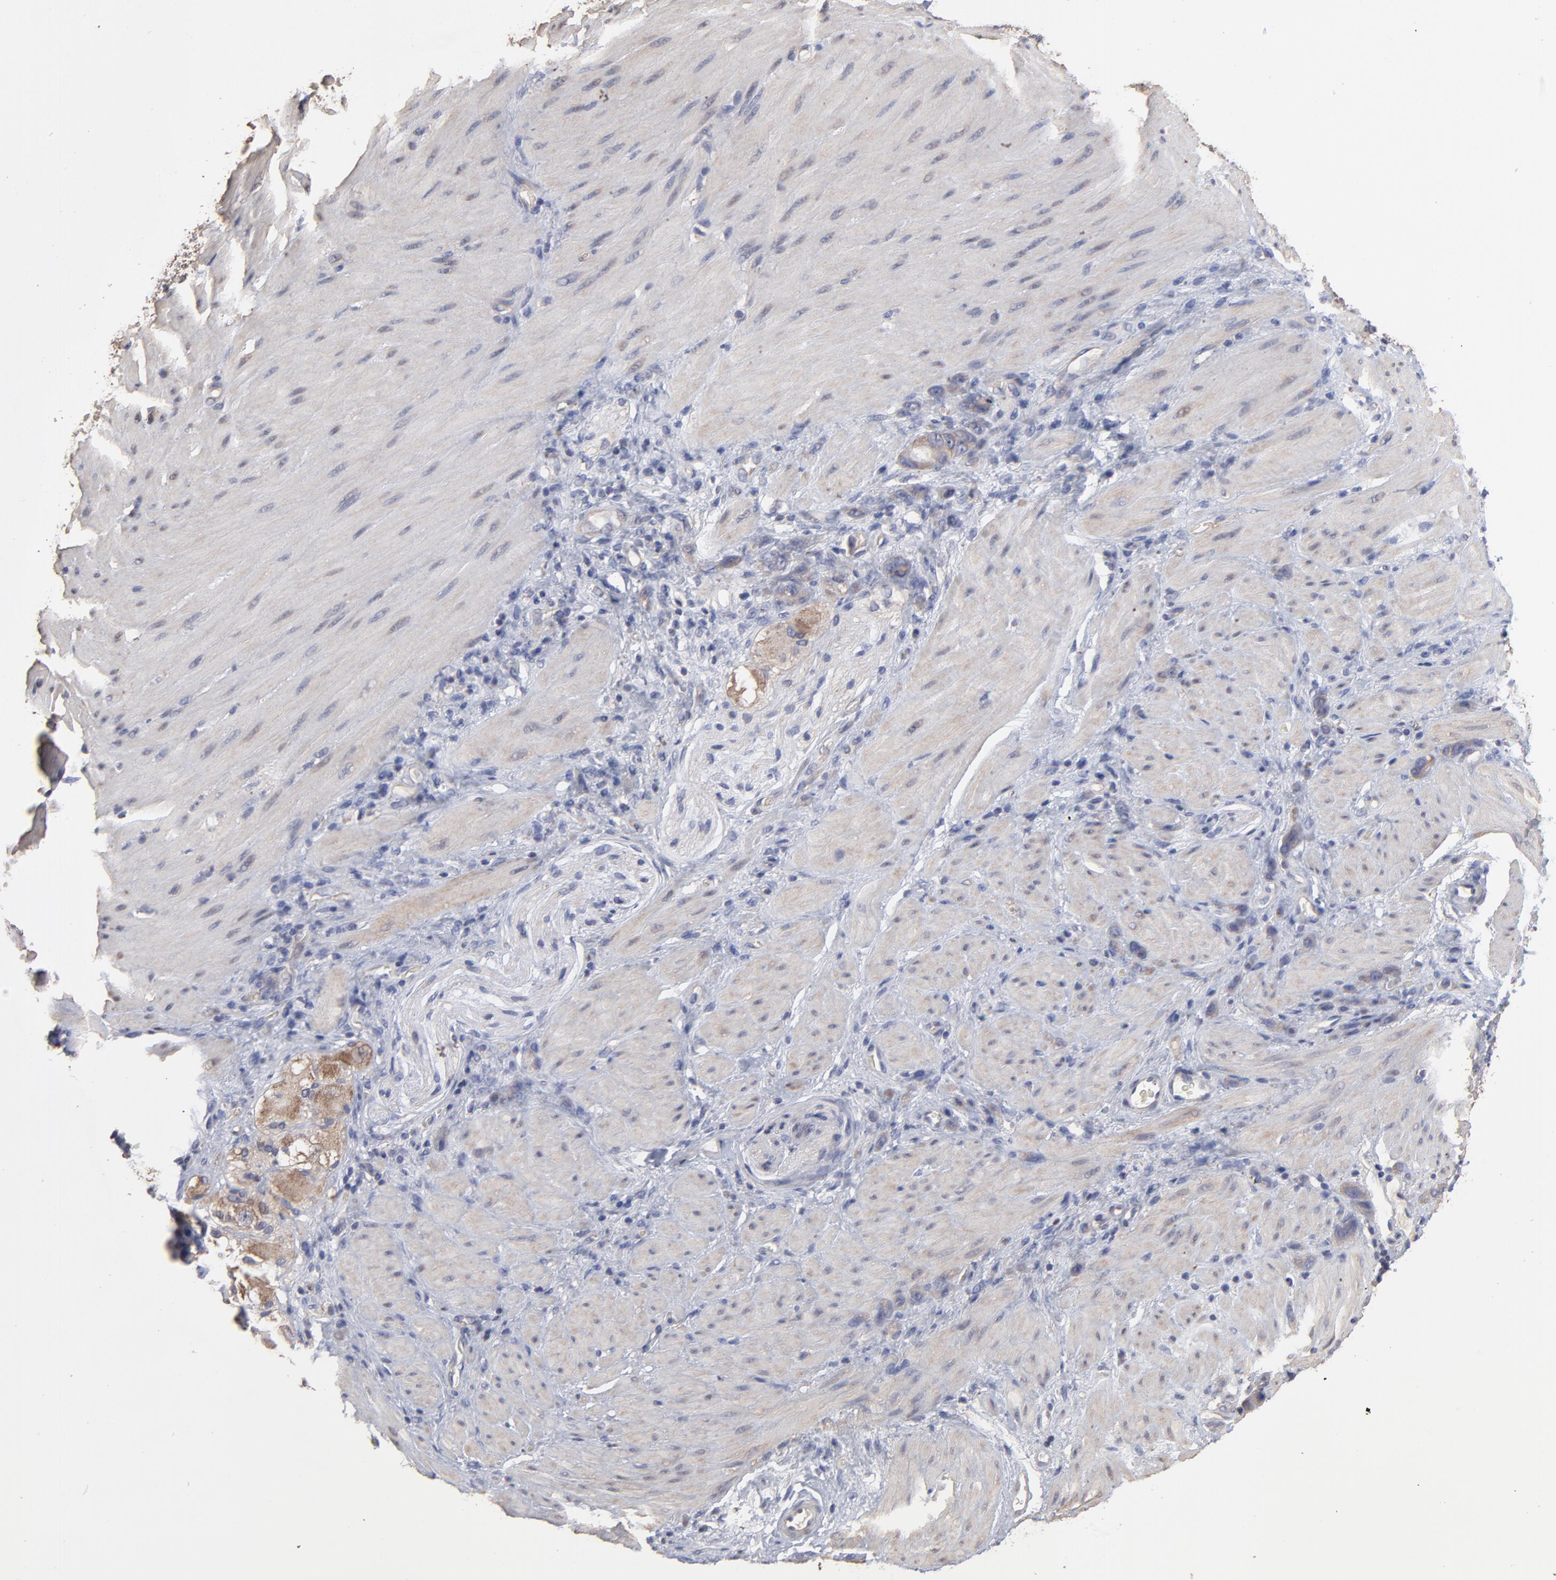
{"staining": {"intensity": "moderate", "quantity": ">75%", "location": "cytoplasmic/membranous"}, "tissue": "stomach cancer", "cell_type": "Tumor cells", "image_type": "cancer", "snomed": [{"axis": "morphology", "description": "Normal tissue, NOS"}, {"axis": "morphology", "description": "Adenocarcinoma, NOS"}, {"axis": "topography", "description": "Stomach"}], "caption": "Immunohistochemical staining of human stomach cancer (adenocarcinoma) shows medium levels of moderate cytoplasmic/membranous expression in about >75% of tumor cells. (DAB (3,3'-diaminobenzidine) IHC, brown staining for protein, blue staining for nuclei).", "gene": "TANGO2", "patient": {"sex": "male", "age": 82}}